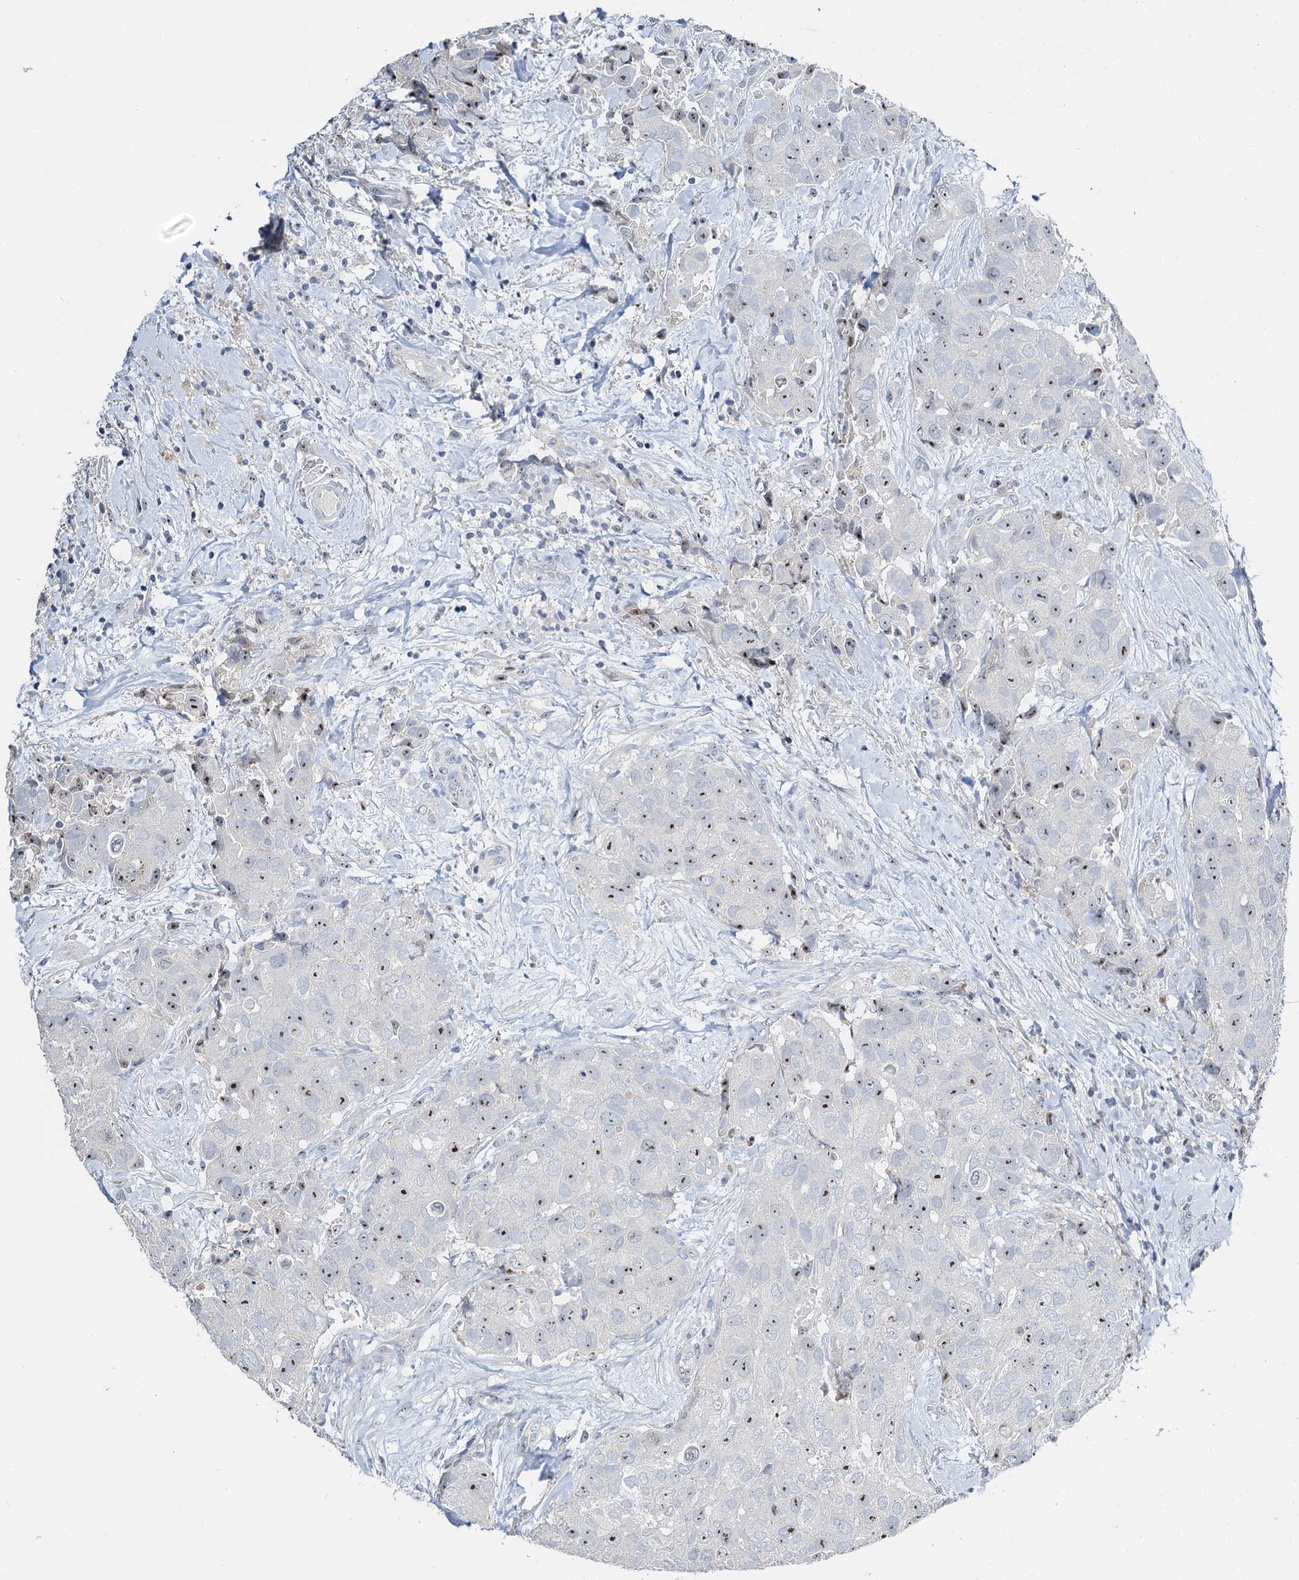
{"staining": {"intensity": "moderate", "quantity": "25%-75%", "location": "nuclear"}, "tissue": "breast cancer", "cell_type": "Tumor cells", "image_type": "cancer", "snomed": [{"axis": "morphology", "description": "Duct carcinoma"}, {"axis": "topography", "description": "Breast"}], "caption": "A medium amount of moderate nuclear positivity is present in approximately 25%-75% of tumor cells in breast cancer tissue.", "gene": "NOP2", "patient": {"sex": "female", "age": 62}}